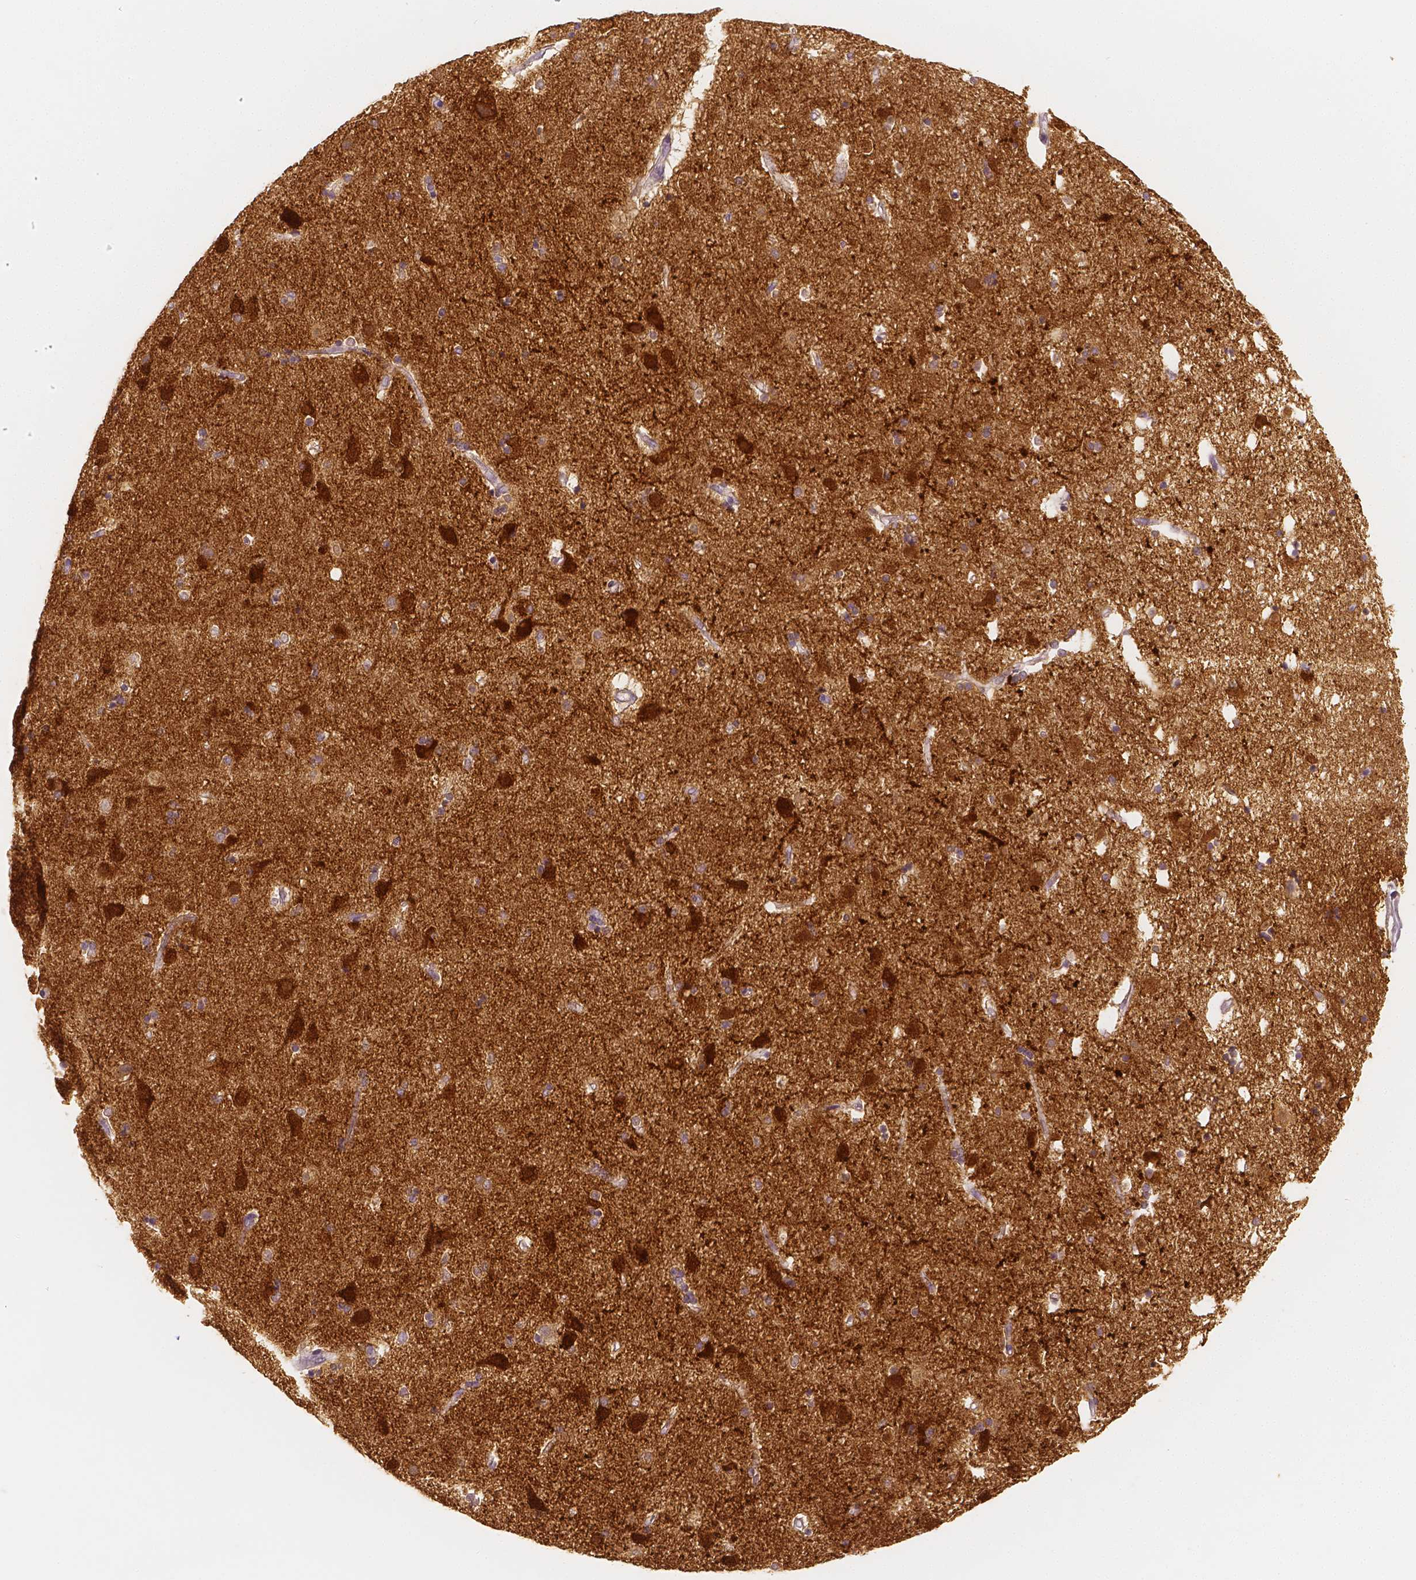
{"staining": {"intensity": "moderate", "quantity": ">75%", "location": "cytoplasmic/membranous"}, "tissue": "caudate", "cell_type": "Glial cells", "image_type": "normal", "snomed": [{"axis": "morphology", "description": "Normal tissue, NOS"}, {"axis": "topography", "description": "Lateral ventricle wall"}], "caption": "Approximately >75% of glial cells in unremarkable human caudate display moderate cytoplasmic/membranous protein positivity as visualized by brown immunohistochemical staining.", "gene": "NECAB2", "patient": {"sex": "female", "age": 71}}